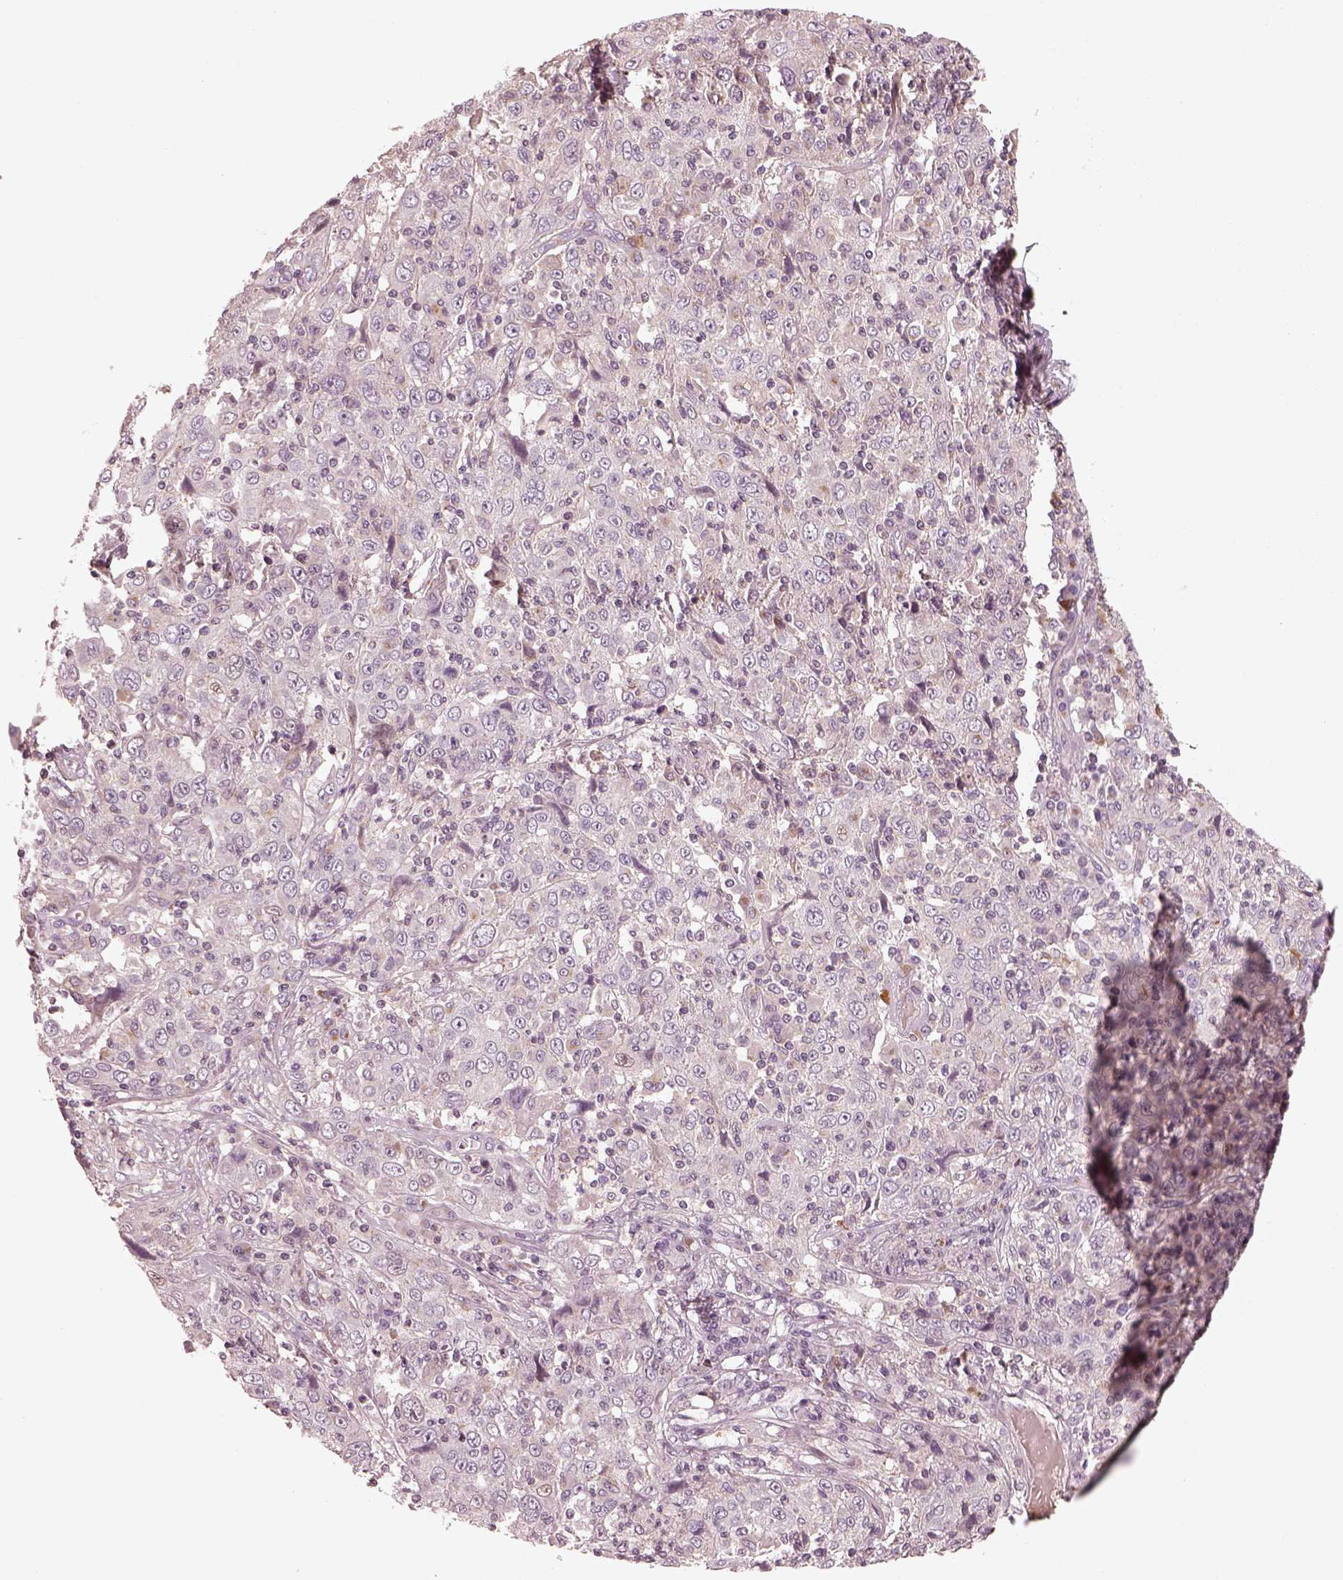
{"staining": {"intensity": "negative", "quantity": "none", "location": "none"}, "tissue": "cervical cancer", "cell_type": "Tumor cells", "image_type": "cancer", "snomed": [{"axis": "morphology", "description": "Squamous cell carcinoma, NOS"}, {"axis": "topography", "description": "Cervix"}], "caption": "Immunohistochemistry micrograph of squamous cell carcinoma (cervical) stained for a protein (brown), which exhibits no expression in tumor cells.", "gene": "SDCBP2", "patient": {"sex": "female", "age": 46}}